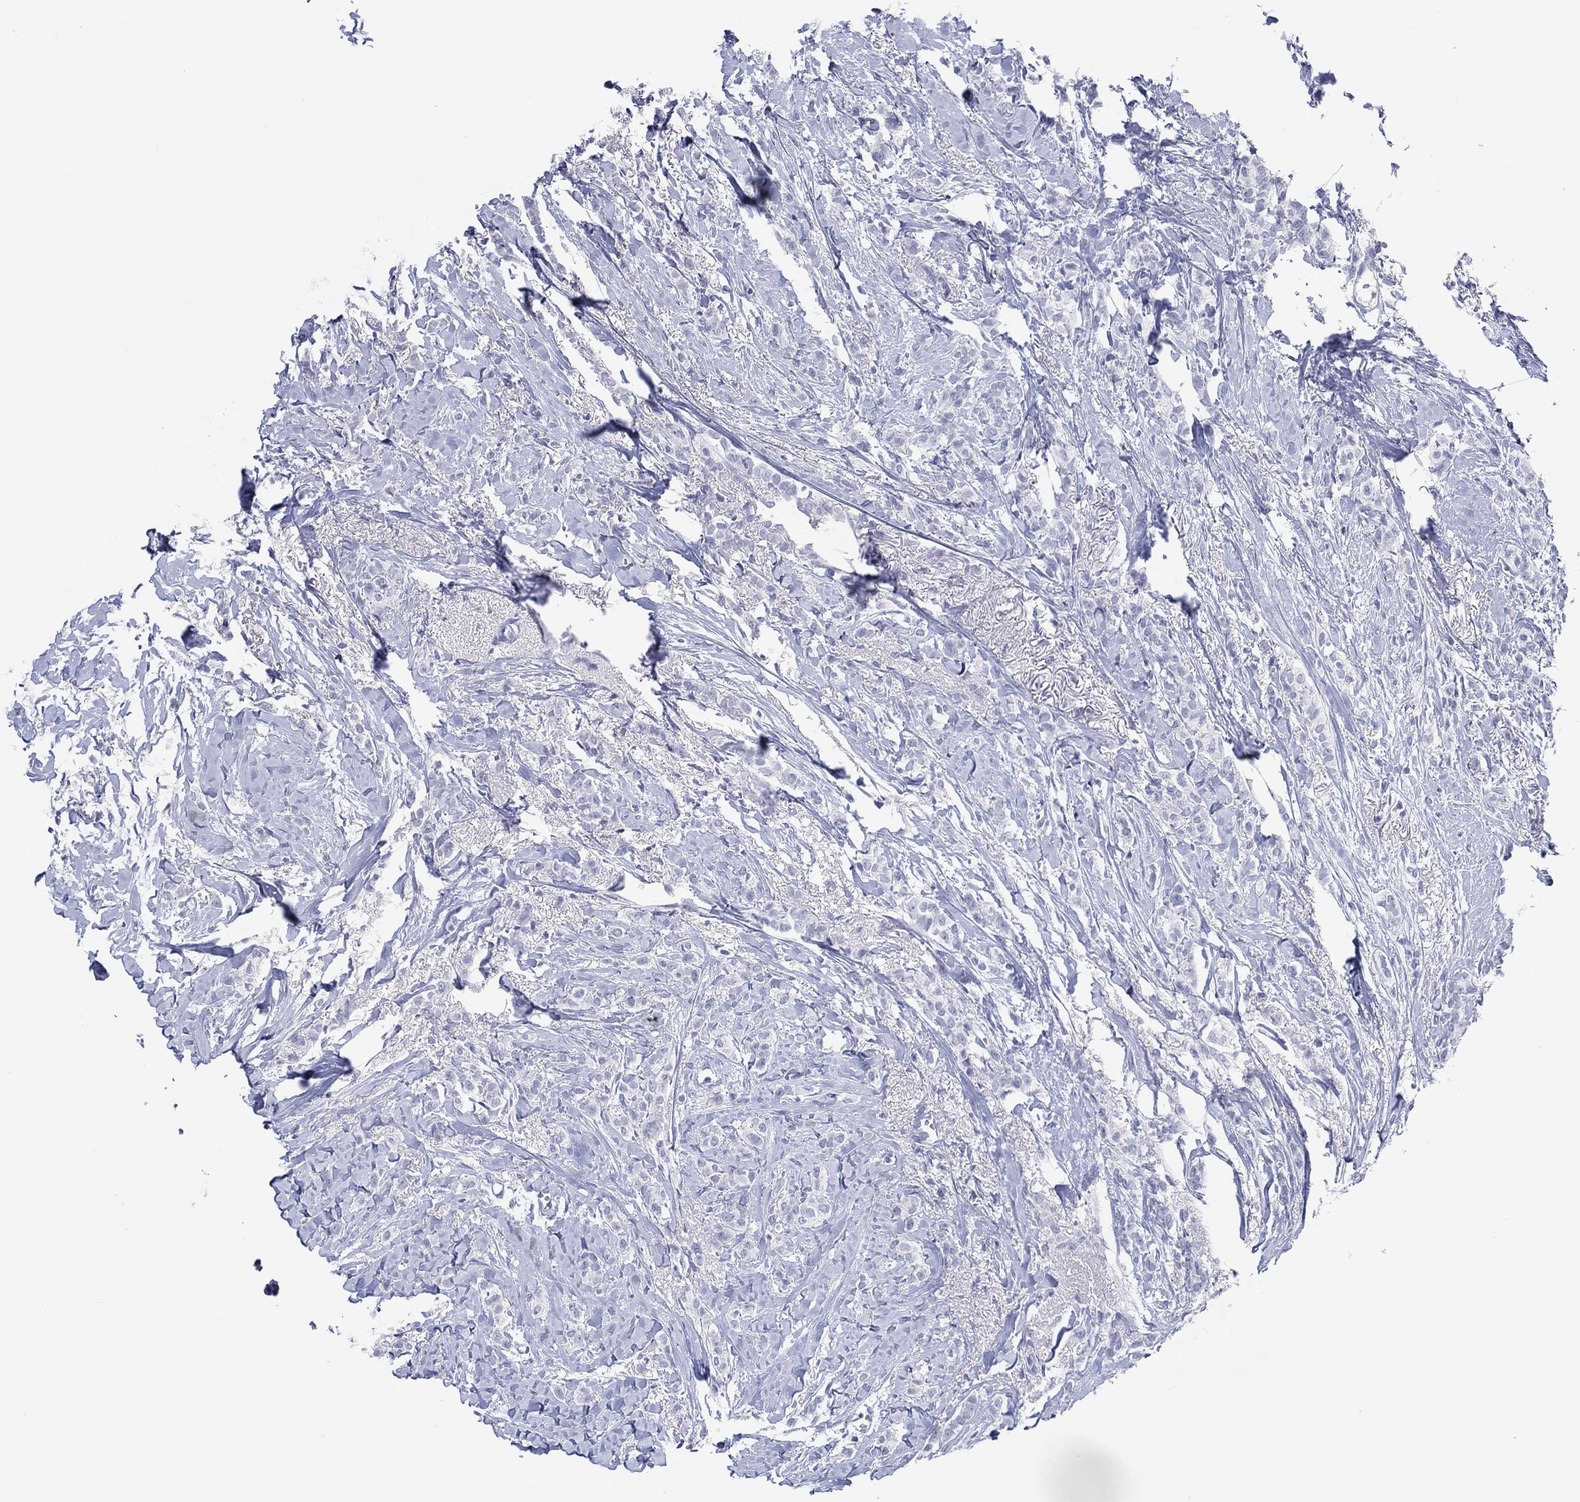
{"staining": {"intensity": "negative", "quantity": "none", "location": "none"}, "tissue": "breast cancer", "cell_type": "Tumor cells", "image_type": "cancer", "snomed": [{"axis": "morphology", "description": "Duct carcinoma"}, {"axis": "topography", "description": "Breast"}], "caption": "Human breast infiltrating ductal carcinoma stained for a protein using immunohistochemistry (IHC) reveals no staining in tumor cells.", "gene": "UTF1", "patient": {"sex": "female", "age": 85}}